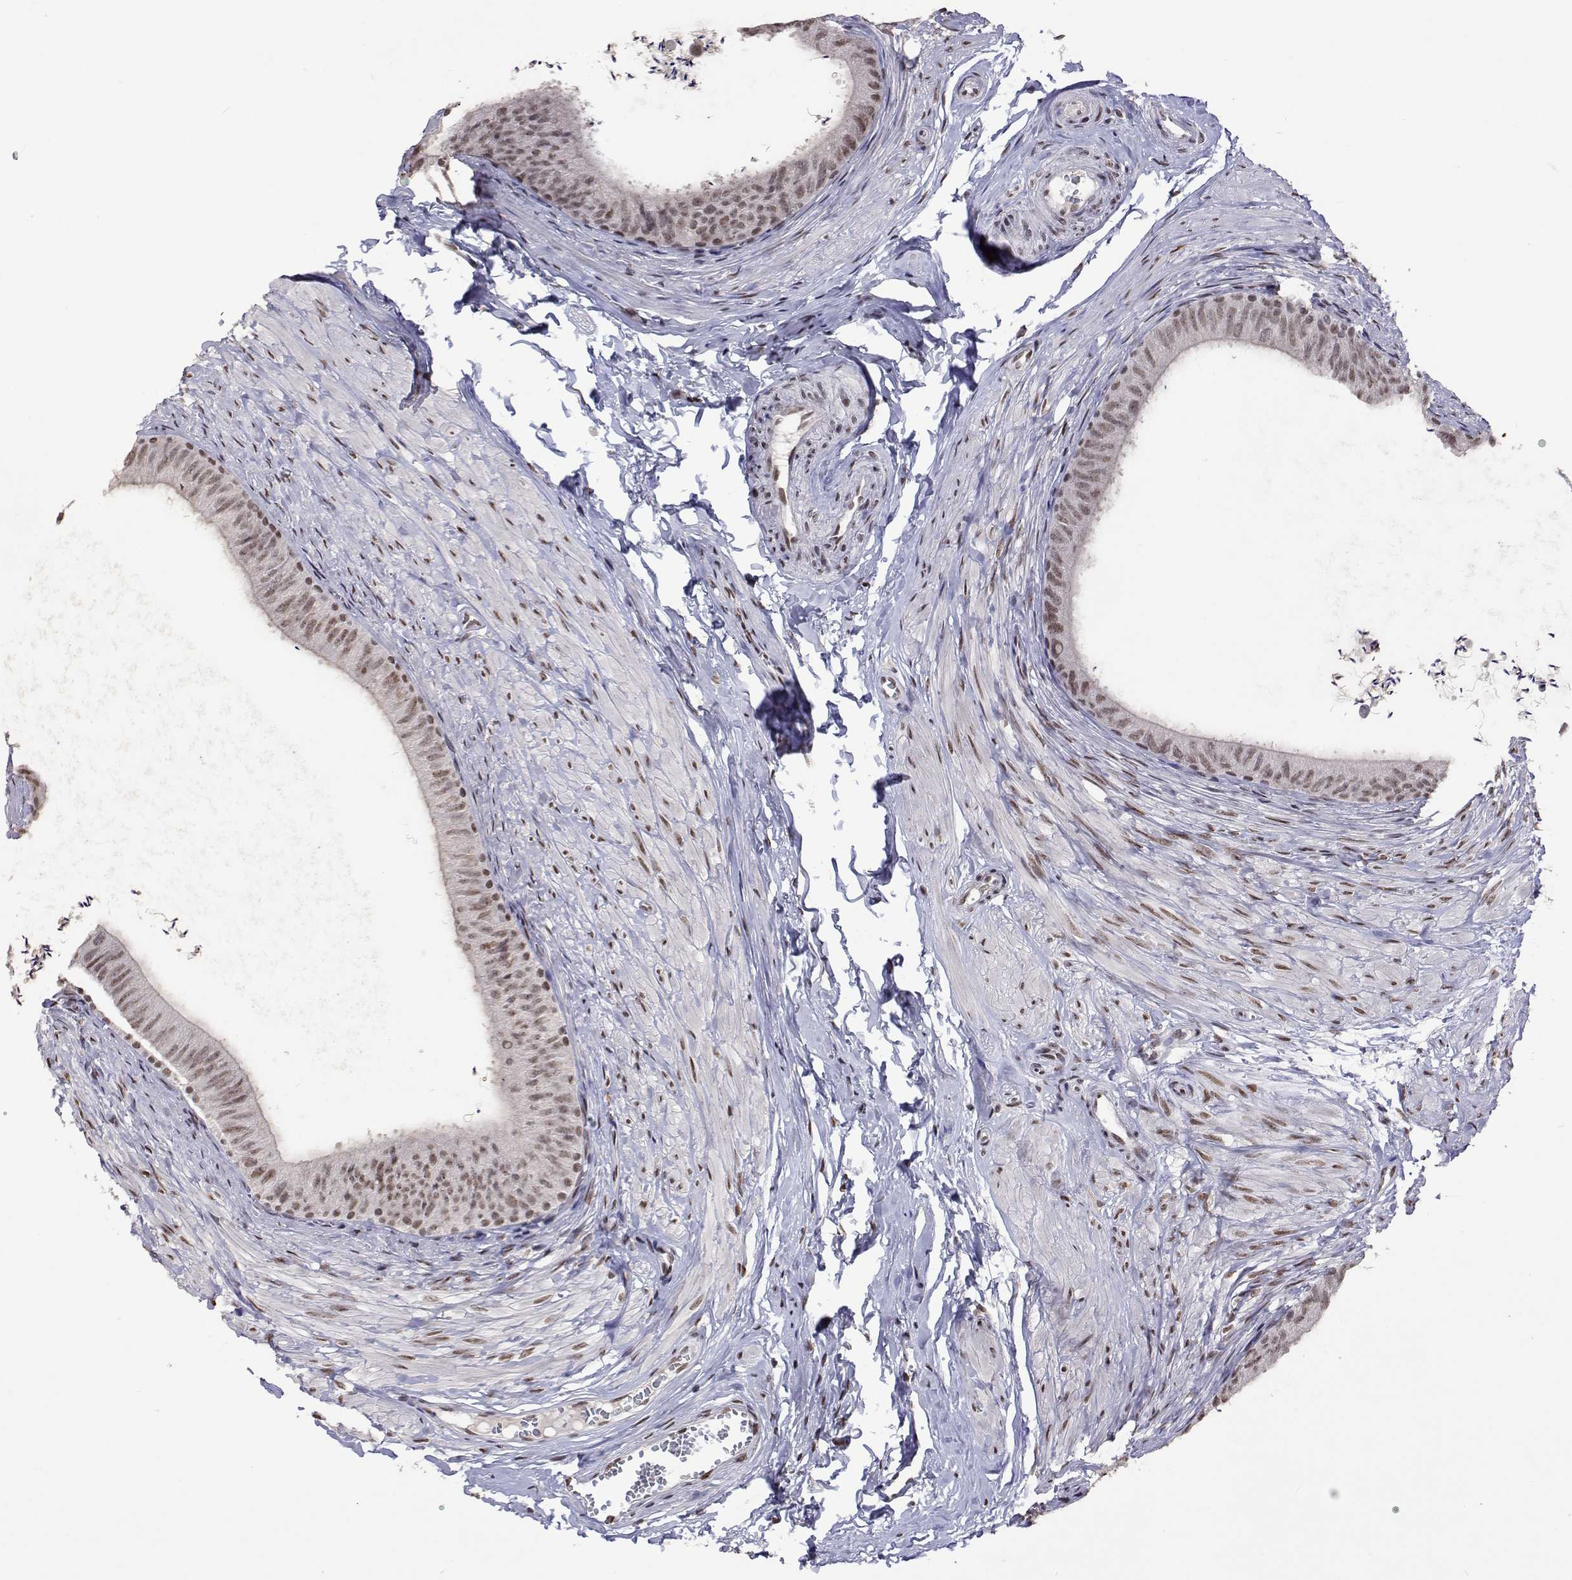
{"staining": {"intensity": "moderate", "quantity": ">75%", "location": "nuclear"}, "tissue": "epididymis", "cell_type": "Glandular cells", "image_type": "normal", "snomed": [{"axis": "morphology", "description": "Normal tissue, NOS"}, {"axis": "topography", "description": "Epididymis, spermatic cord, NOS"}, {"axis": "topography", "description": "Epididymis"}, {"axis": "topography", "description": "Peripheral nerve tissue"}], "caption": "A high-resolution image shows immunohistochemistry (IHC) staining of normal epididymis, which reveals moderate nuclear staining in about >75% of glandular cells.", "gene": "HNRNPA0", "patient": {"sex": "male", "age": 29}}